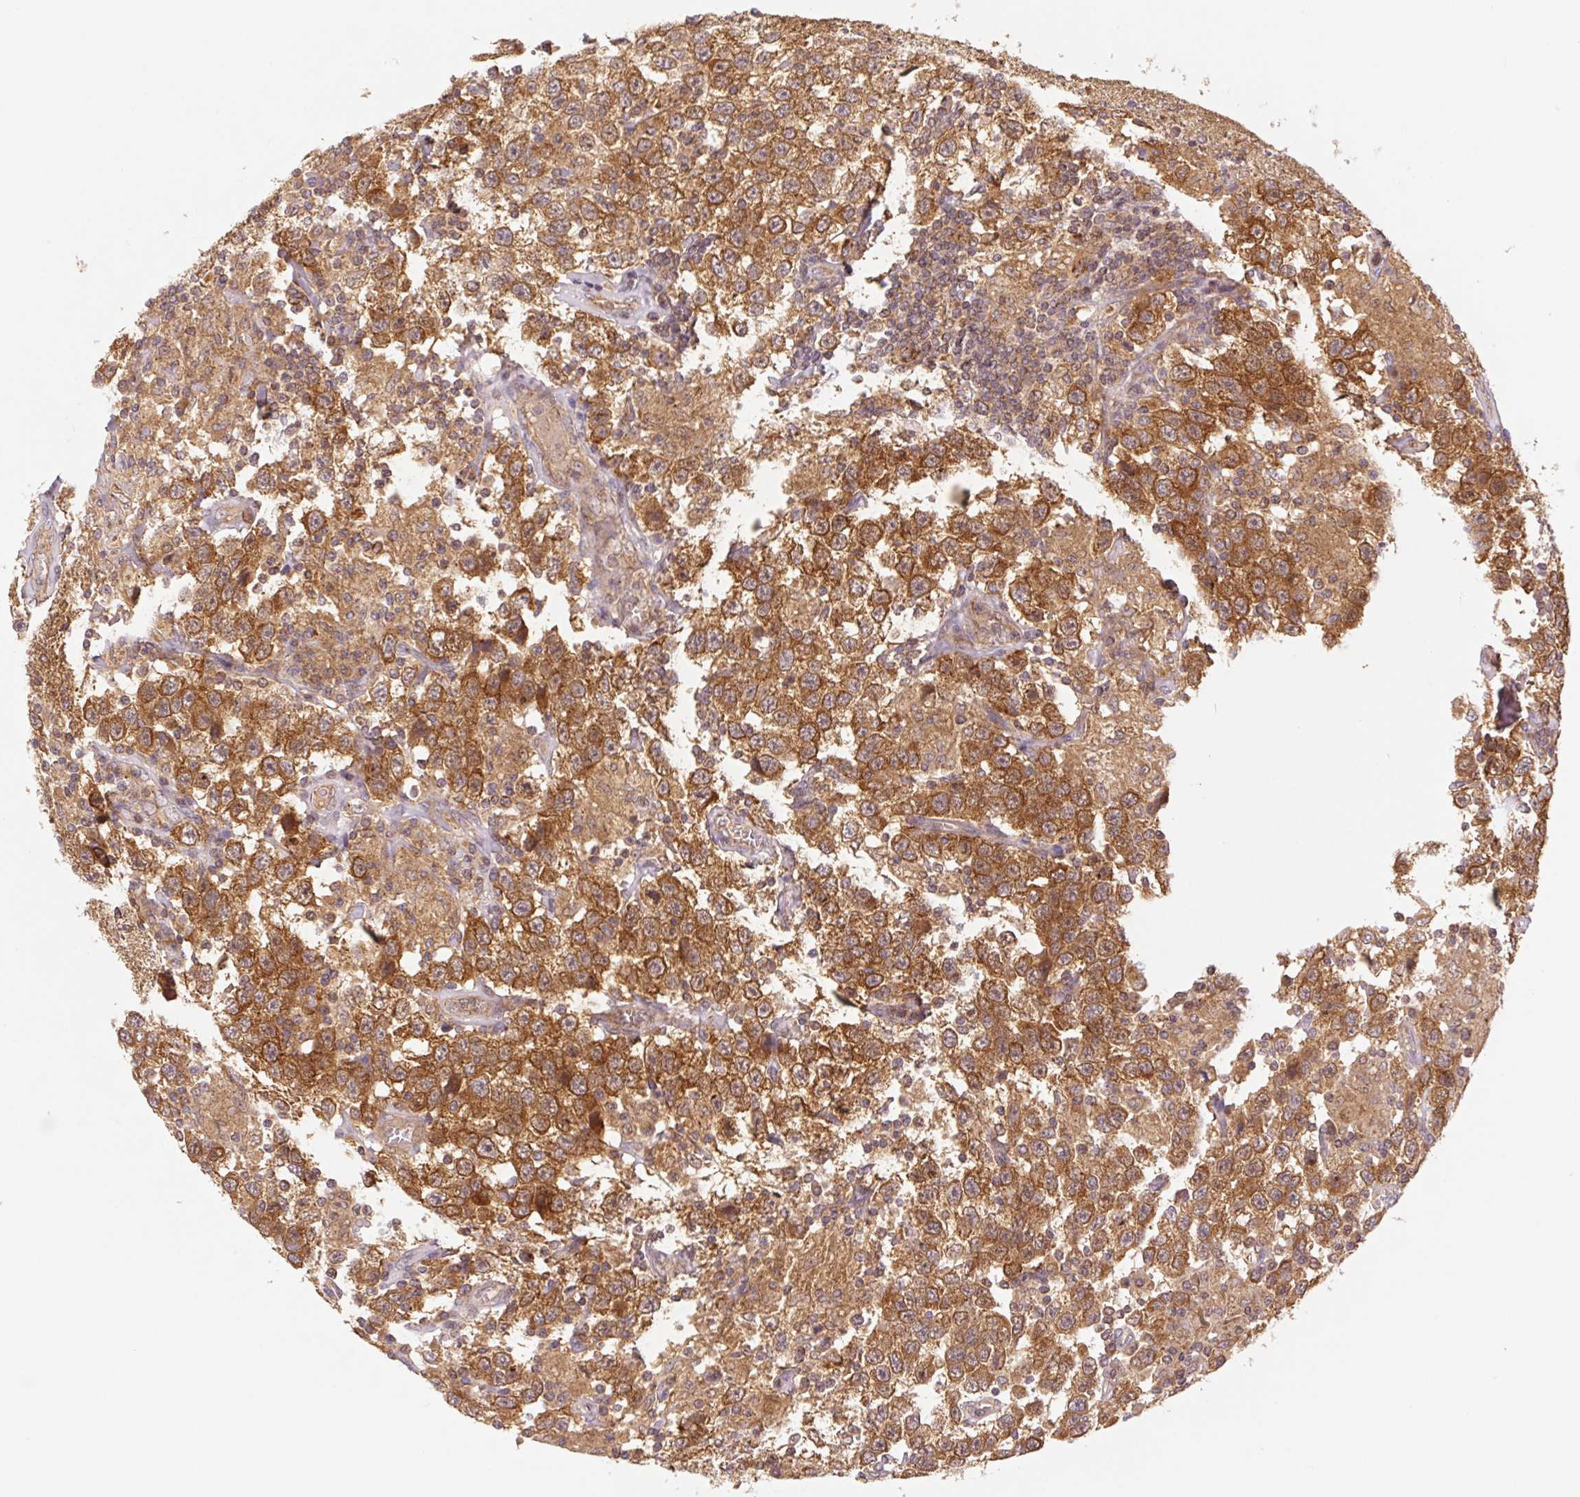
{"staining": {"intensity": "moderate", "quantity": ">75%", "location": "cytoplasmic/membranous"}, "tissue": "testis cancer", "cell_type": "Tumor cells", "image_type": "cancer", "snomed": [{"axis": "morphology", "description": "Seminoma, NOS"}, {"axis": "topography", "description": "Testis"}], "caption": "Protein expression analysis of testis cancer shows moderate cytoplasmic/membranous positivity in approximately >75% of tumor cells.", "gene": "MTHFD1", "patient": {"sex": "male", "age": 41}}